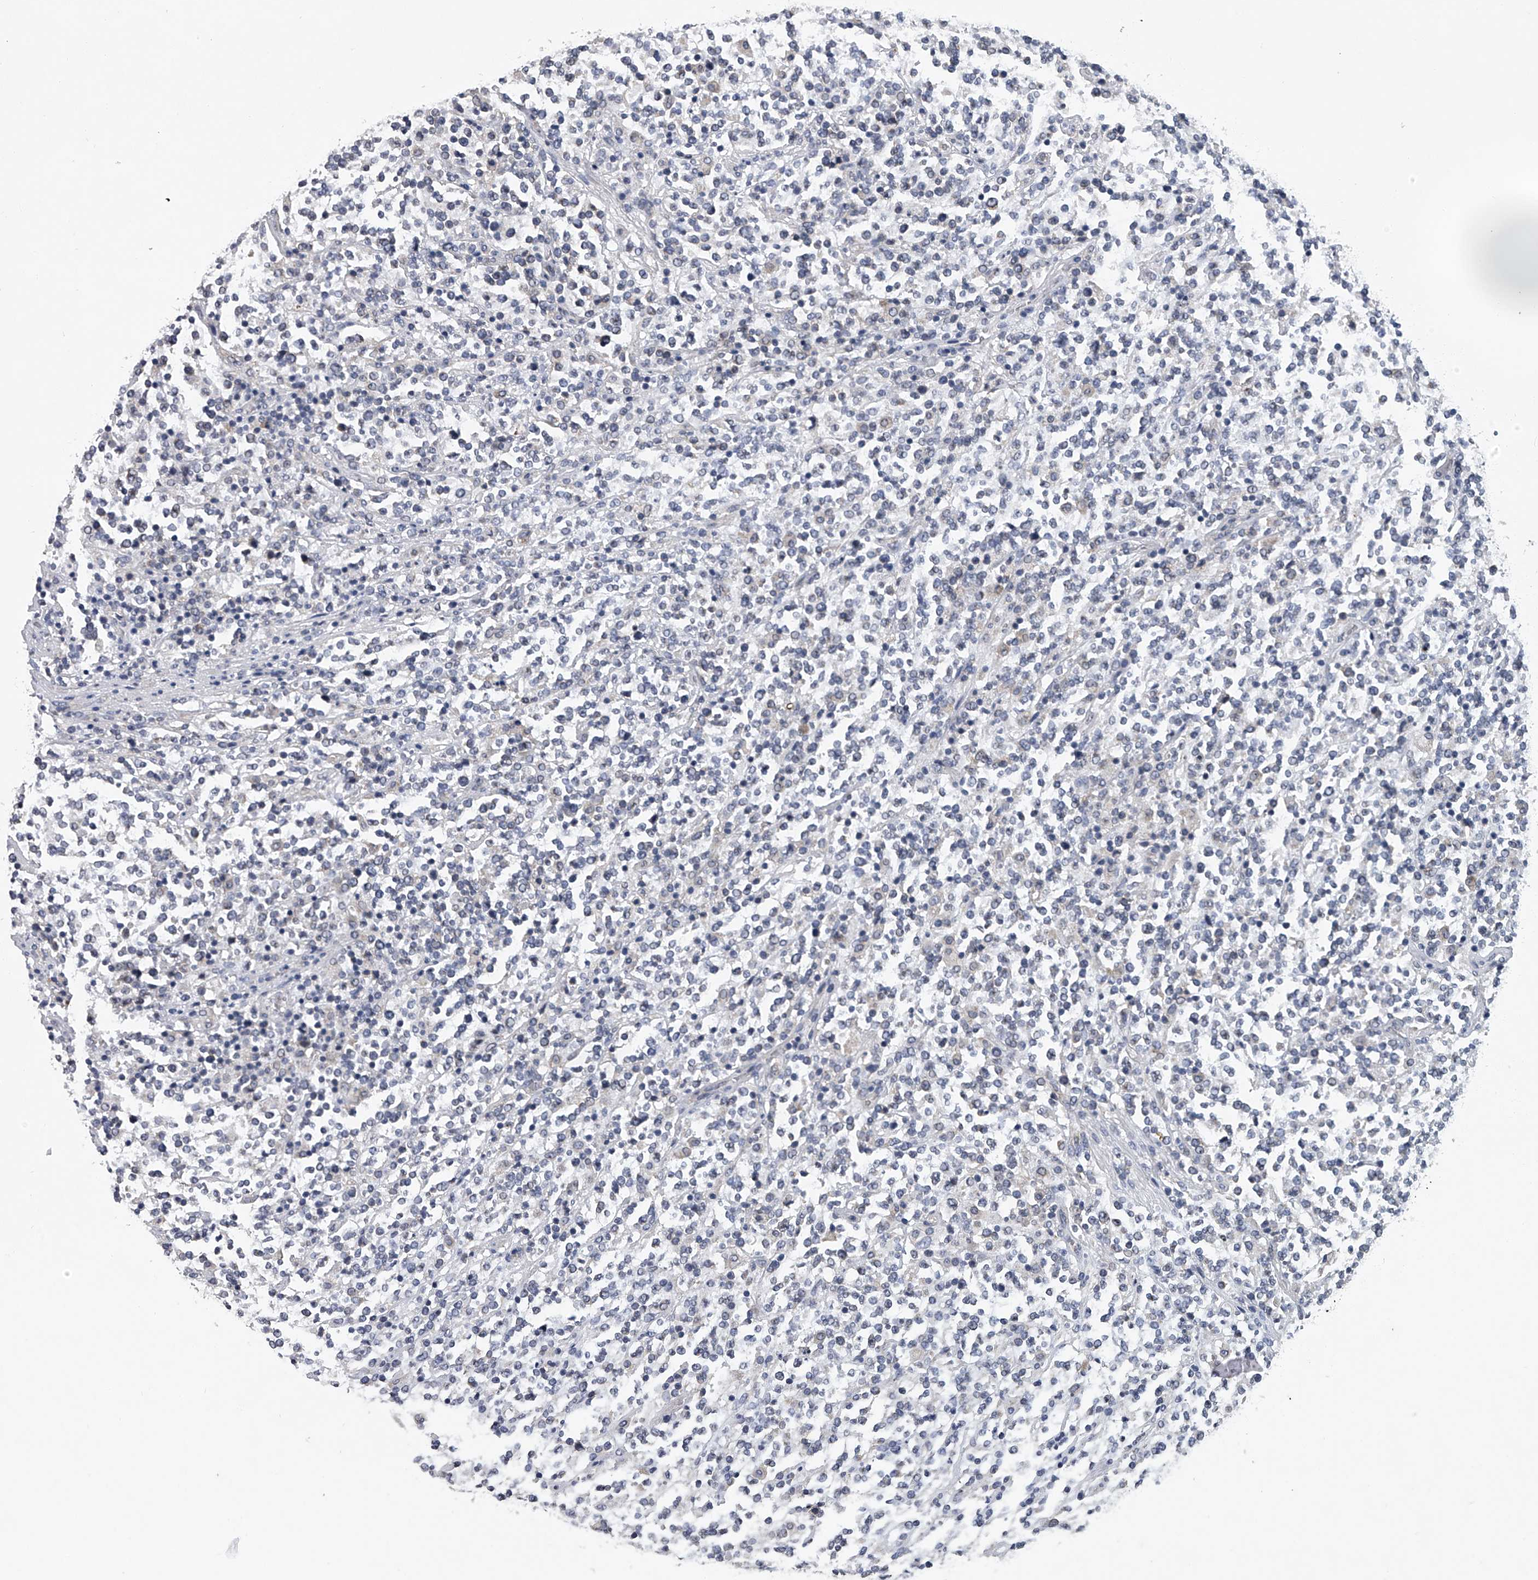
{"staining": {"intensity": "negative", "quantity": "none", "location": "none"}, "tissue": "lymphoma", "cell_type": "Tumor cells", "image_type": "cancer", "snomed": [{"axis": "morphology", "description": "Malignant lymphoma, non-Hodgkin's type, High grade"}, {"axis": "topography", "description": "Soft tissue"}], "caption": "Protein analysis of high-grade malignant lymphoma, non-Hodgkin's type exhibits no significant expression in tumor cells.", "gene": "RNF5", "patient": {"sex": "male", "age": 18}}